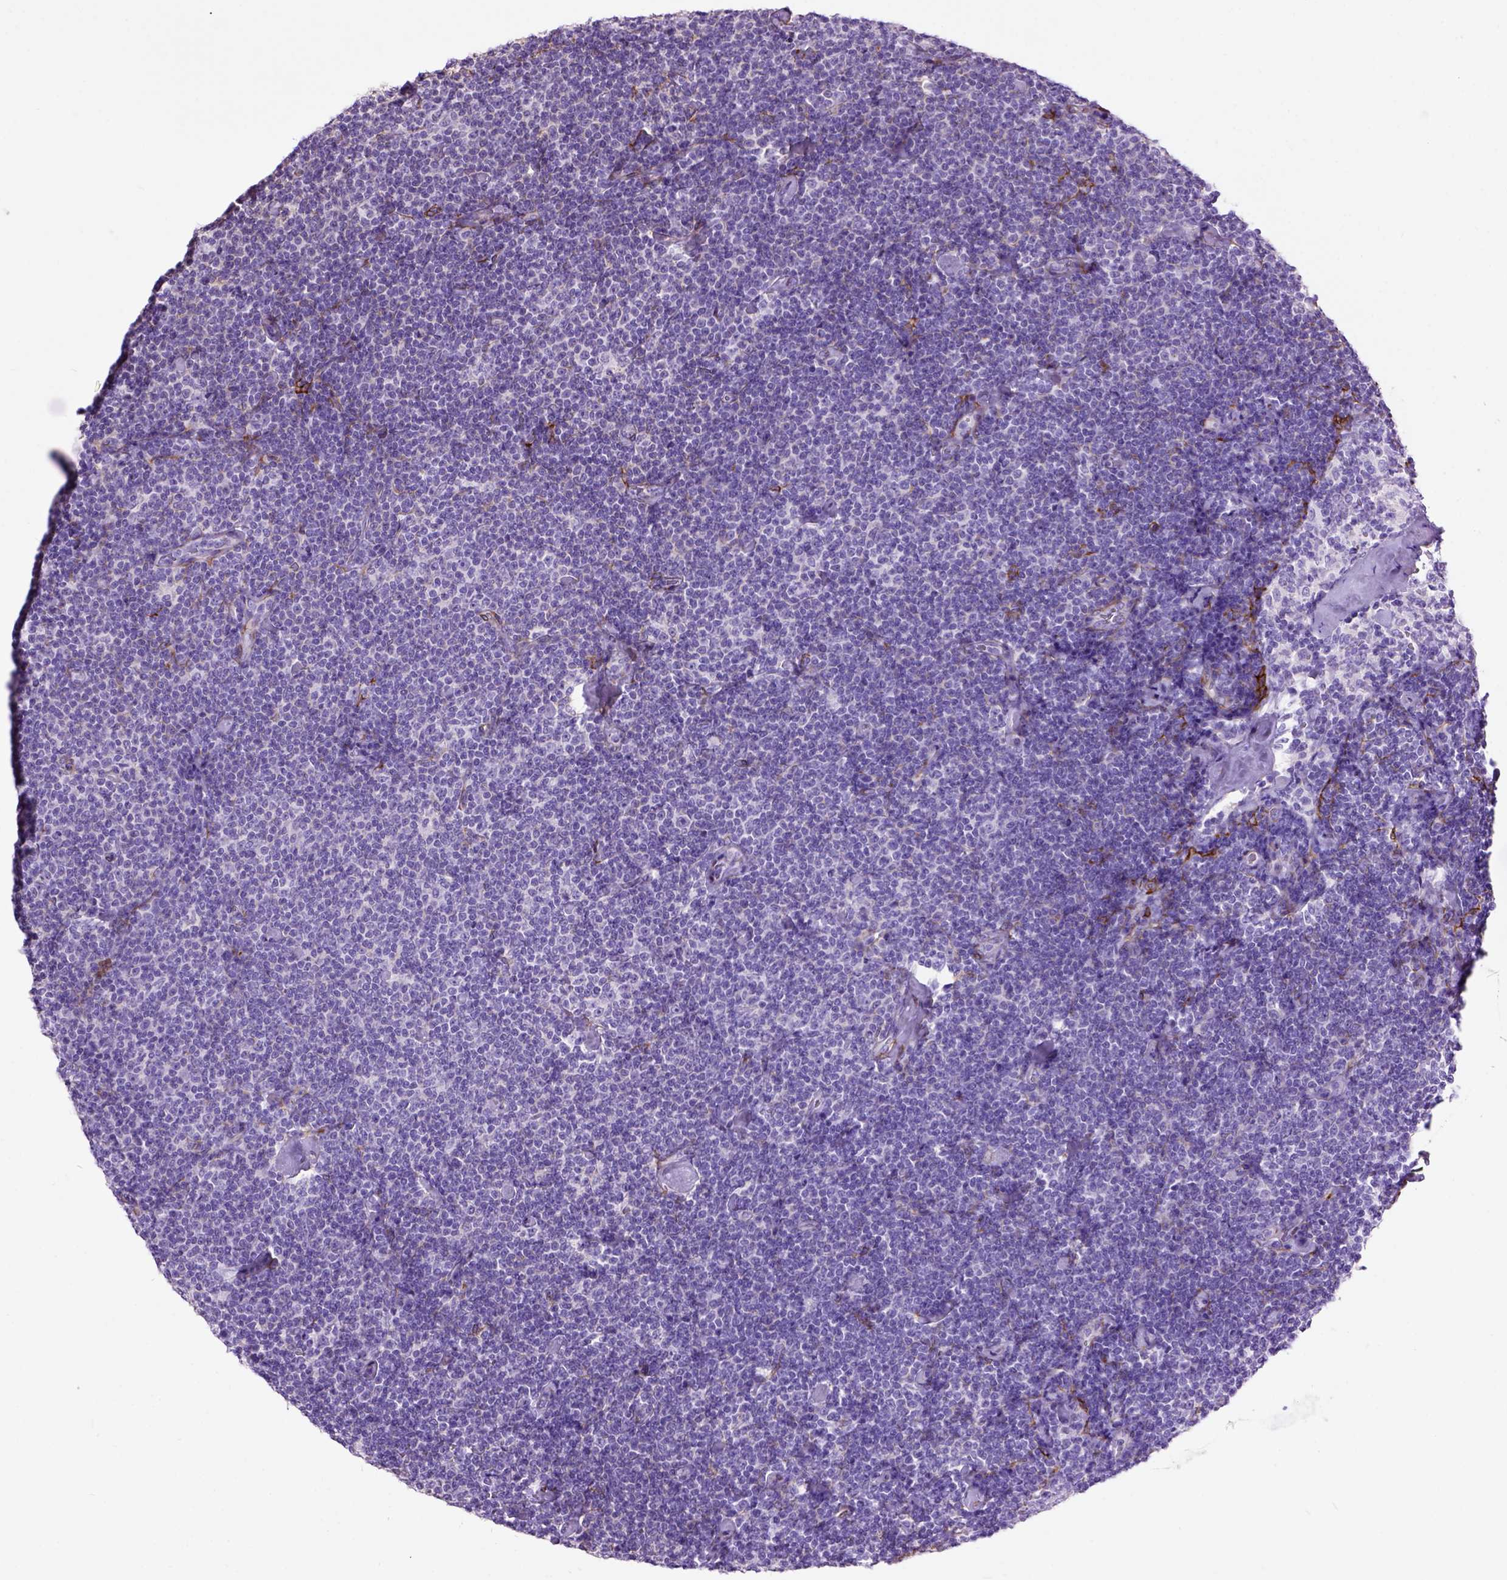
{"staining": {"intensity": "negative", "quantity": "none", "location": "none"}, "tissue": "lymphoma", "cell_type": "Tumor cells", "image_type": "cancer", "snomed": [{"axis": "morphology", "description": "Malignant lymphoma, non-Hodgkin's type, Low grade"}, {"axis": "topography", "description": "Lymph node"}], "caption": "Human lymphoma stained for a protein using immunohistochemistry (IHC) shows no expression in tumor cells.", "gene": "MAPT", "patient": {"sex": "male", "age": 81}}